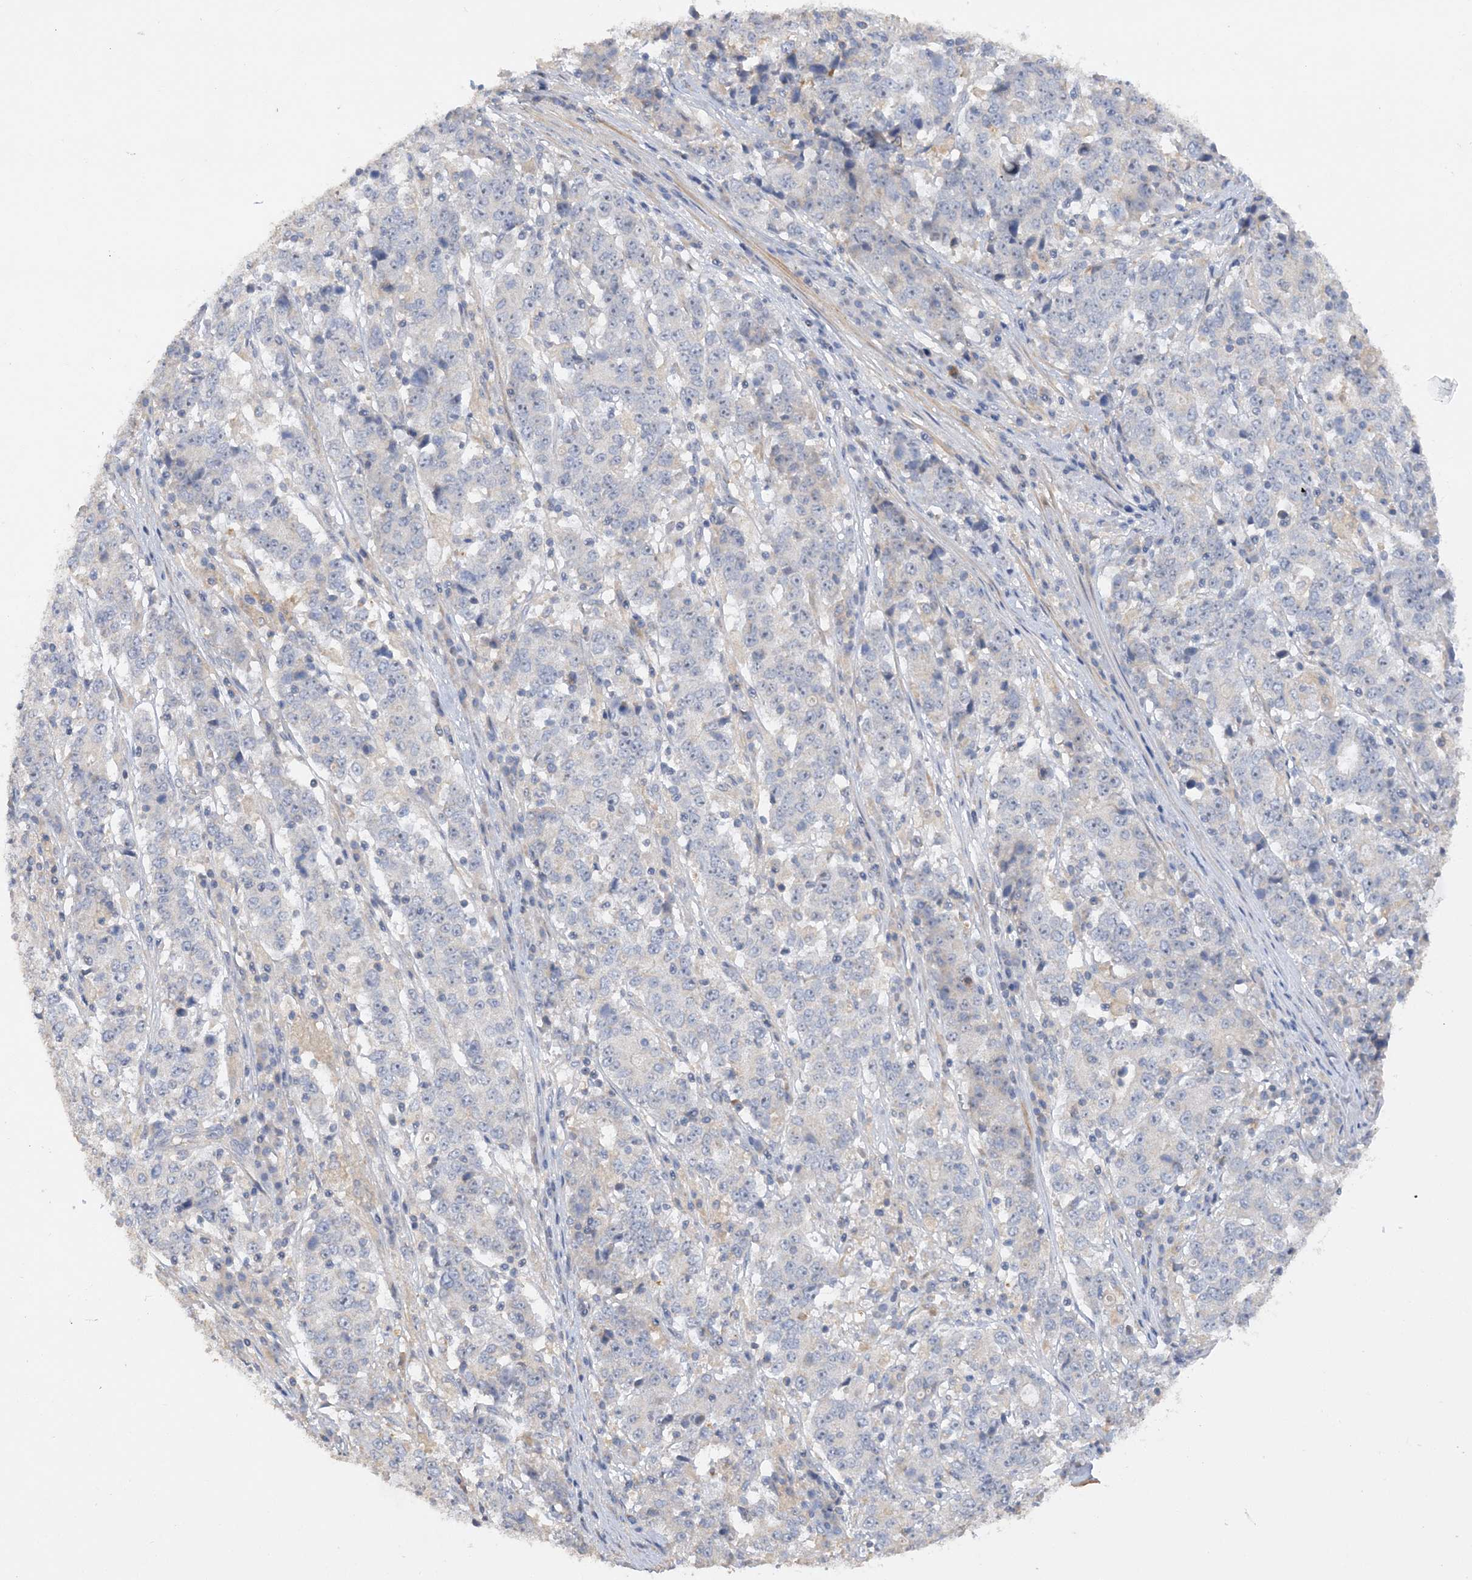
{"staining": {"intensity": "negative", "quantity": "none", "location": "none"}, "tissue": "stomach cancer", "cell_type": "Tumor cells", "image_type": "cancer", "snomed": [{"axis": "morphology", "description": "Adenocarcinoma, NOS"}, {"axis": "topography", "description": "Stomach"}], "caption": "IHC histopathology image of stomach adenocarcinoma stained for a protein (brown), which demonstrates no staining in tumor cells.", "gene": "GRINA", "patient": {"sex": "male", "age": 59}}